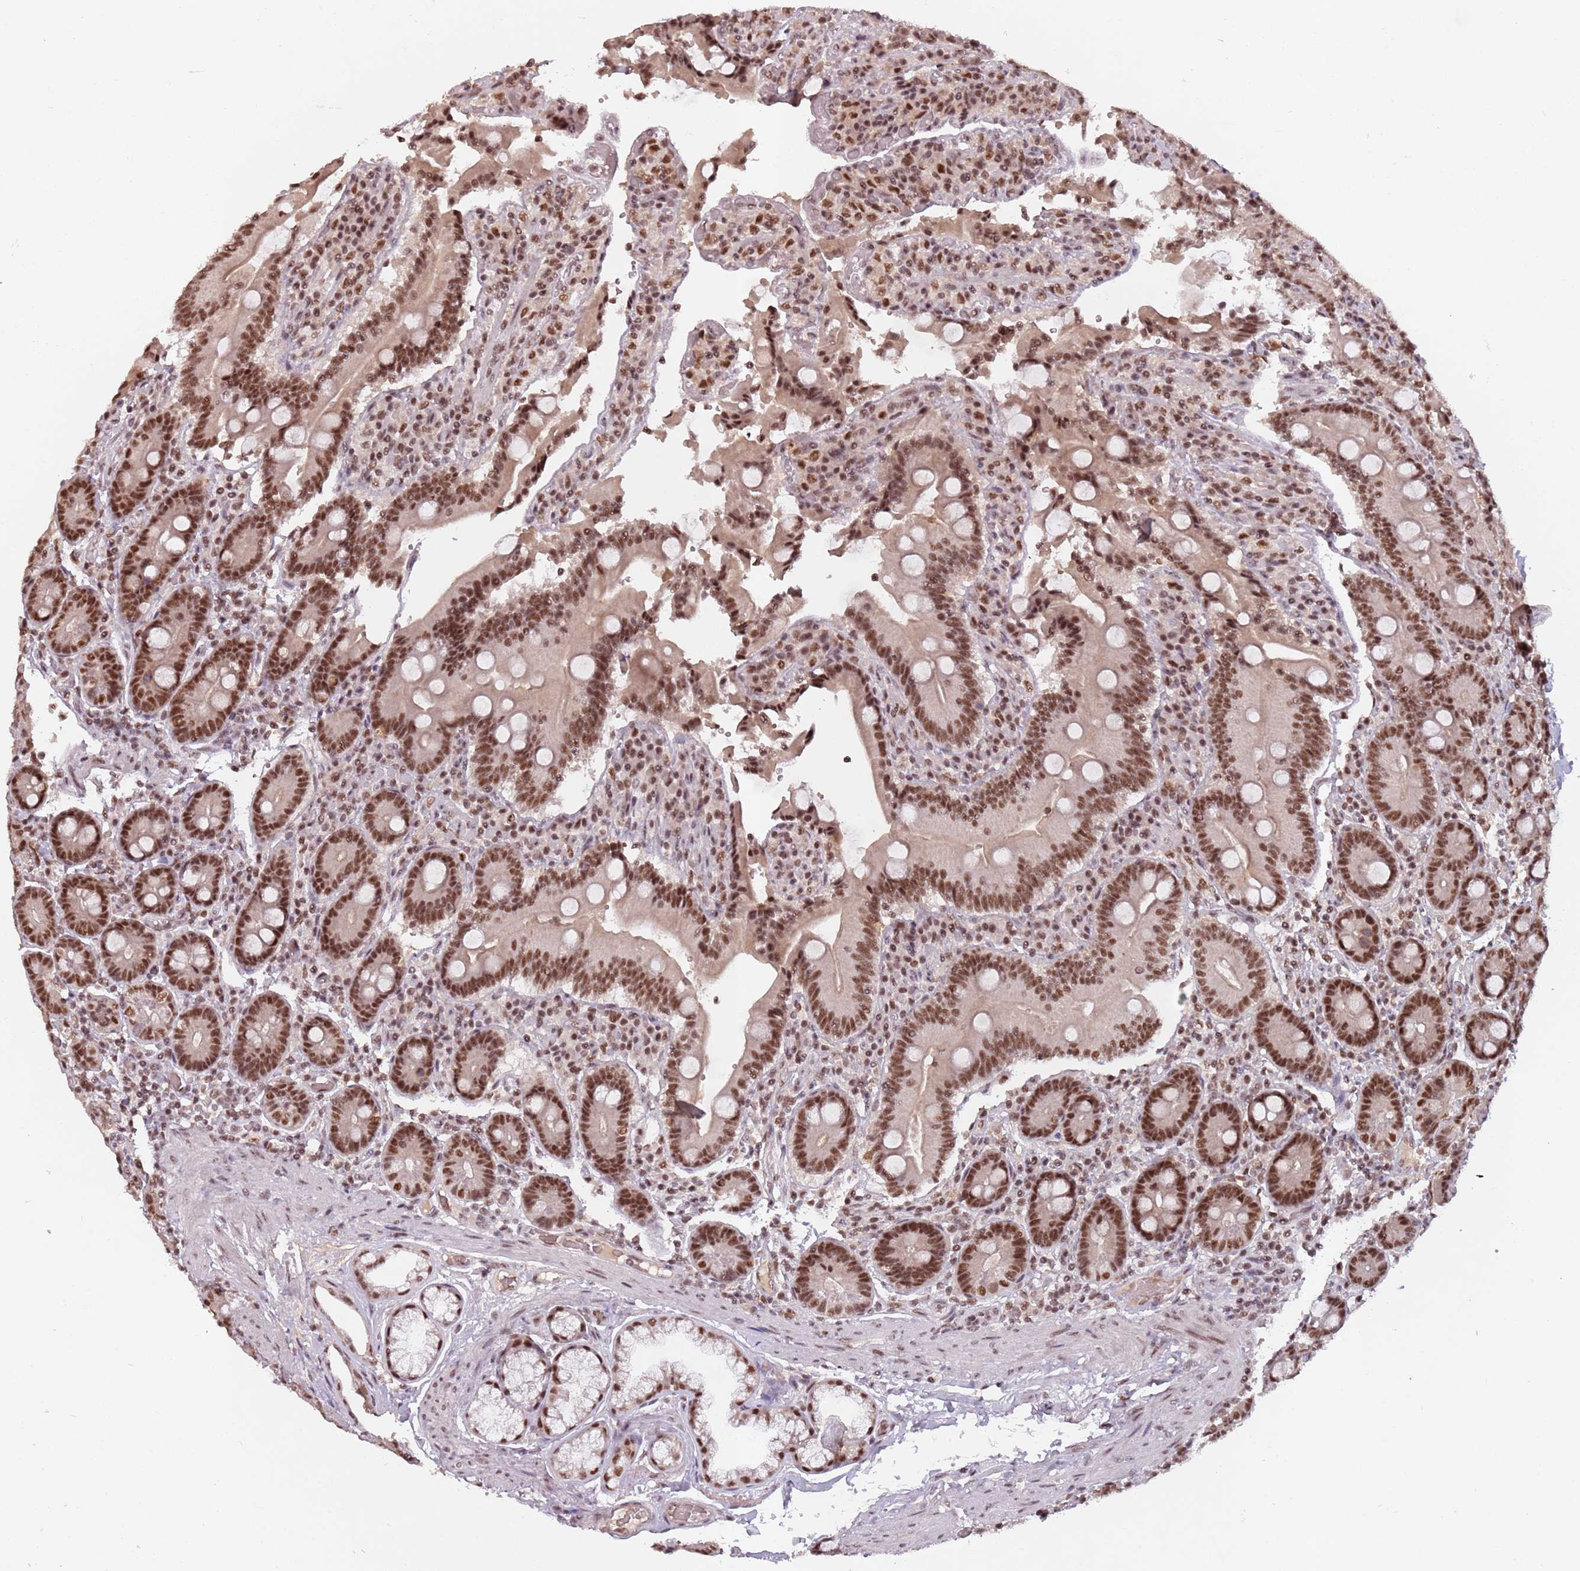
{"staining": {"intensity": "strong", "quantity": ">75%", "location": "nuclear"}, "tissue": "duodenum", "cell_type": "Glandular cells", "image_type": "normal", "snomed": [{"axis": "morphology", "description": "Normal tissue, NOS"}, {"axis": "topography", "description": "Duodenum"}], "caption": "DAB (3,3'-diaminobenzidine) immunohistochemical staining of unremarkable duodenum exhibits strong nuclear protein positivity in approximately >75% of glandular cells.", "gene": "NCBP1", "patient": {"sex": "female", "age": 62}}